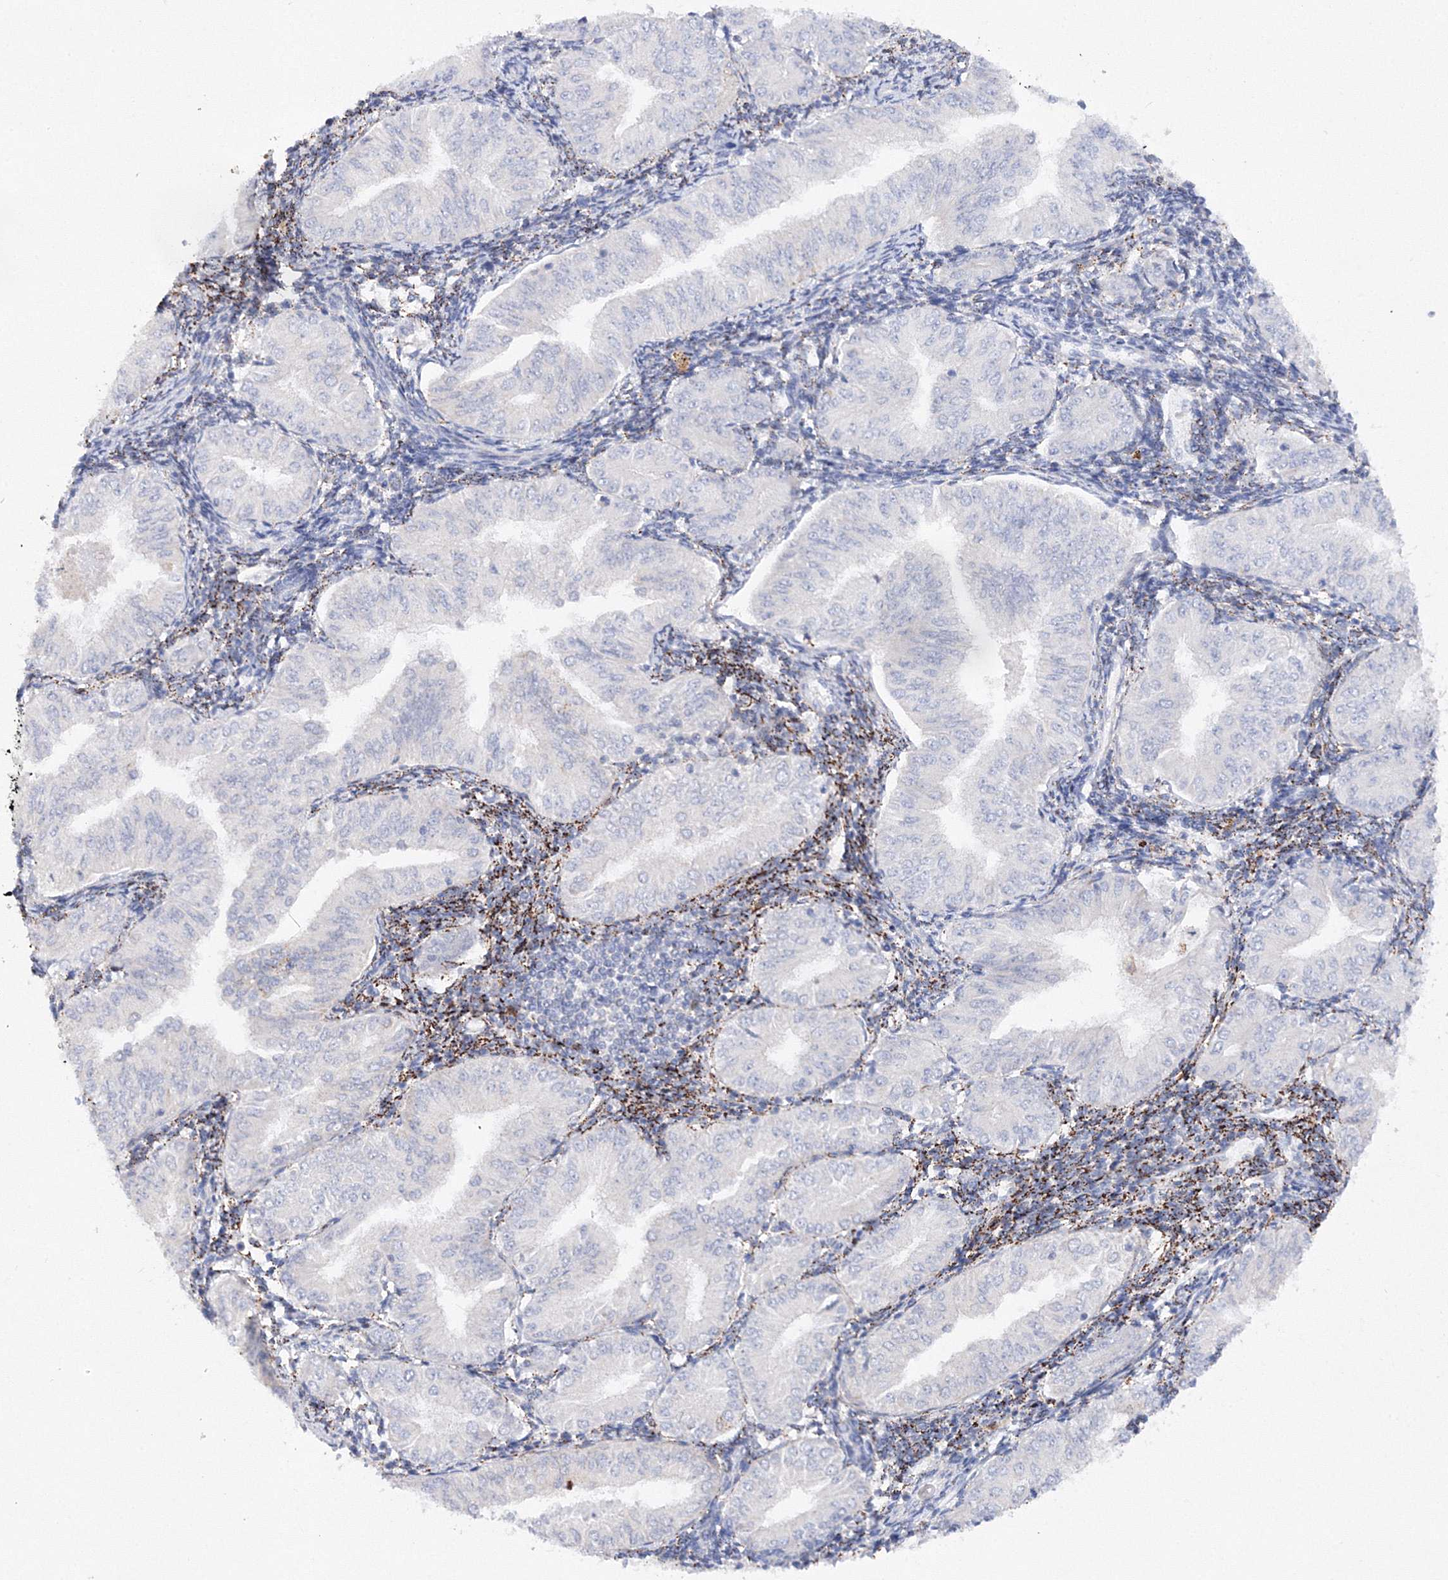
{"staining": {"intensity": "negative", "quantity": "none", "location": "none"}, "tissue": "endometrial cancer", "cell_type": "Tumor cells", "image_type": "cancer", "snomed": [{"axis": "morphology", "description": "Normal tissue, NOS"}, {"axis": "morphology", "description": "Adenocarcinoma, NOS"}, {"axis": "topography", "description": "Endometrium"}], "caption": "An IHC image of endometrial adenocarcinoma is shown. There is no staining in tumor cells of endometrial adenocarcinoma.", "gene": "MERTK", "patient": {"sex": "female", "age": 53}}